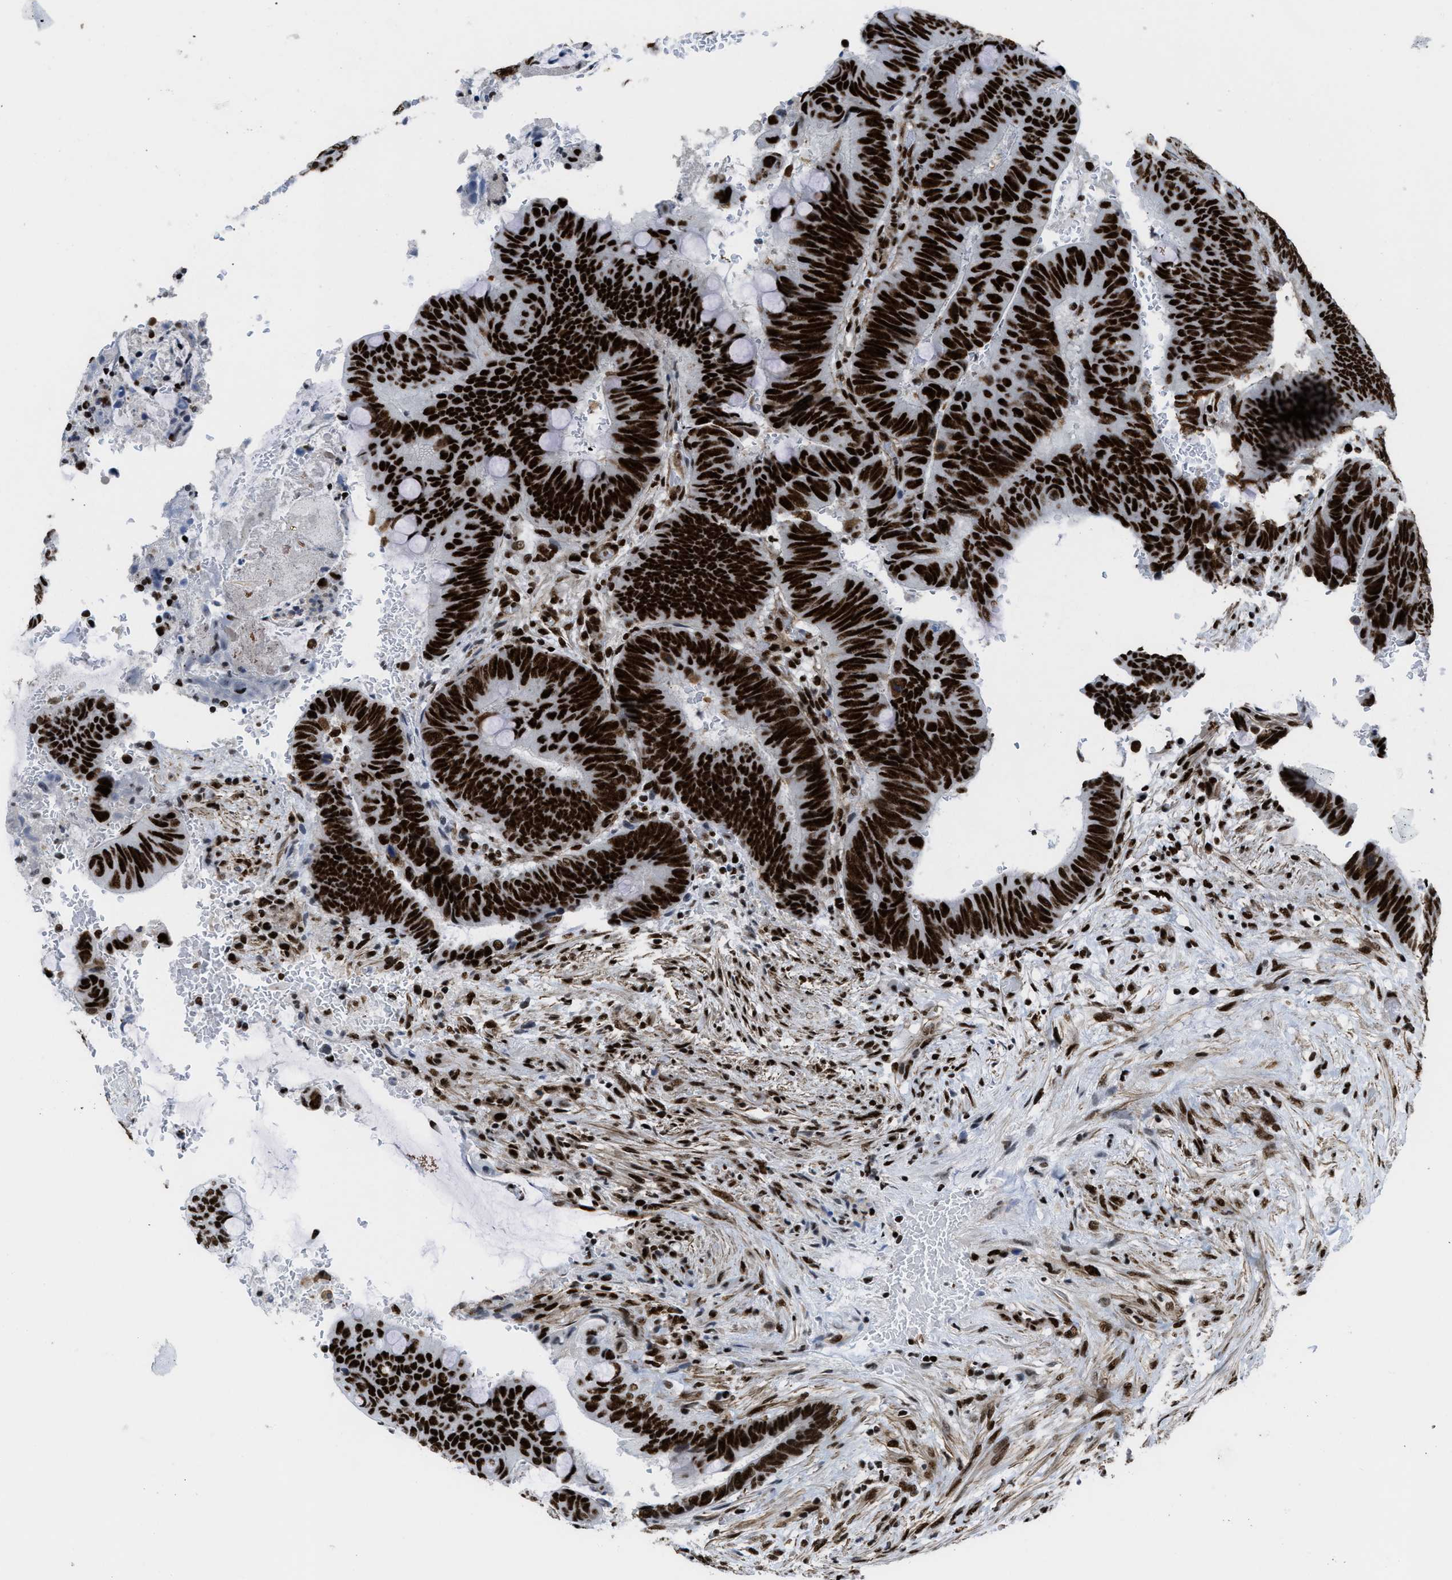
{"staining": {"intensity": "strong", "quantity": ">75%", "location": "nuclear"}, "tissue": "colorectal cancer", "cell_type": "Tumor cells", "image_type": "cancer", "snomed": [{"axis": "morphology", "description": "Normal tissue, NOS"}, {"axis": "morphology", "description": "Adenocarcinoma, NOS"}, {"axis": "topography", "description": "Rectum"}], "caption": "About >75% of tumor cells in colorectal cancer (adenocarcinoma) exhibit strong nuclear protein positivity as visualized by brown immunohistochemical staining.", "gene": "ZNF207", "patient": {"sex": "male", "age": 92}}